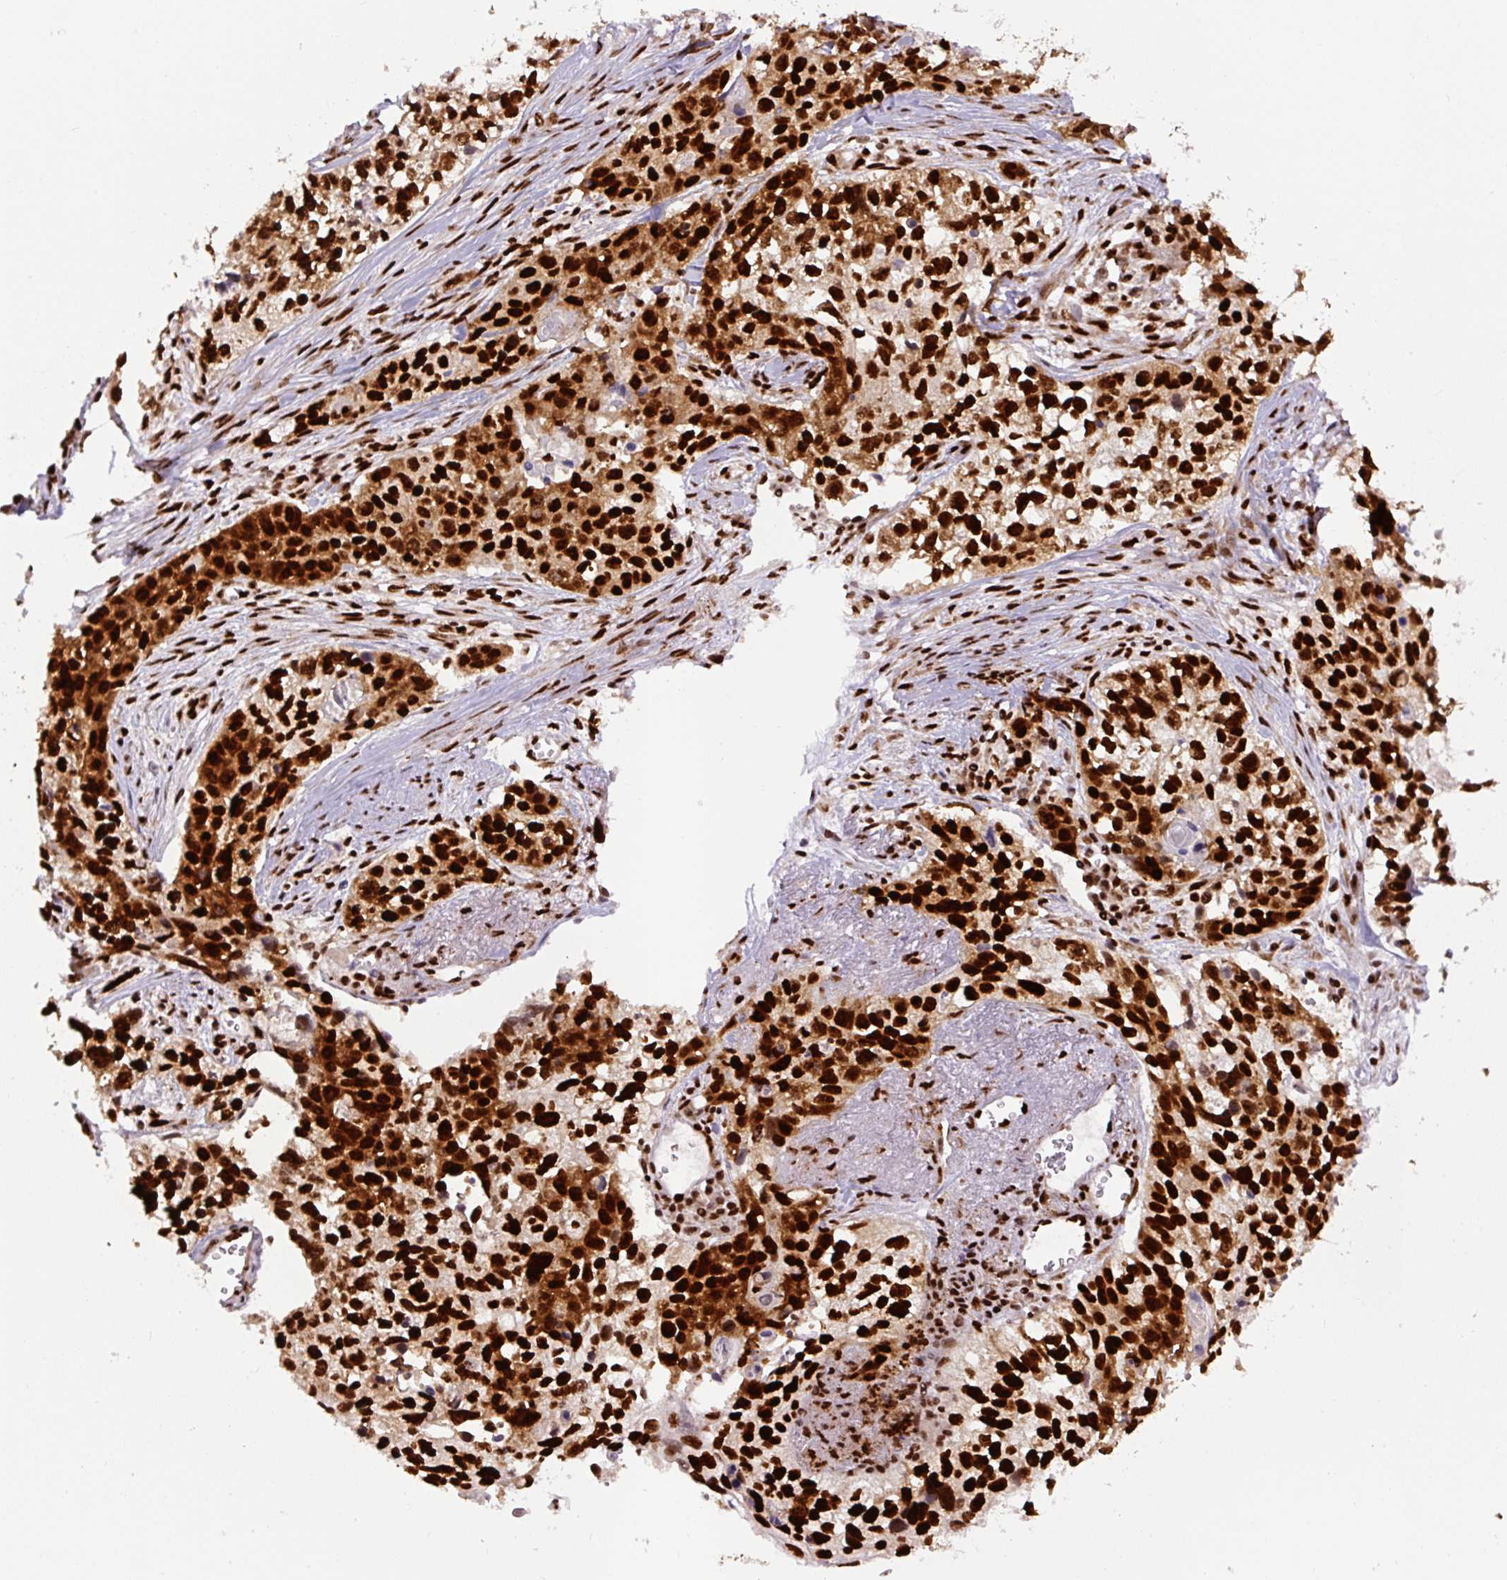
{"staining": {"intensity": "strong", "quantity": ">75%", "location": "cytoplasmic/membranous,nuclear"}, "tissue": "lung cancer", "cell_type": "Tumor cells", "image_type": "cancer", "snomed": [{"axis": "morphology", "description": "Squamous cell carcinoma, NOS"}, {"axis": "topography", "description": "Lung"}], "caption": "Tumor cells demonstrate high levels of strong cytoplasmic/membranous and nuclear expression in about >75% of cells in lung cancer. (DAB = brown stain, brightfield microscopy at high magnification).", "gene": "FUS", "patient": {"sex": "male", "age": 74}}